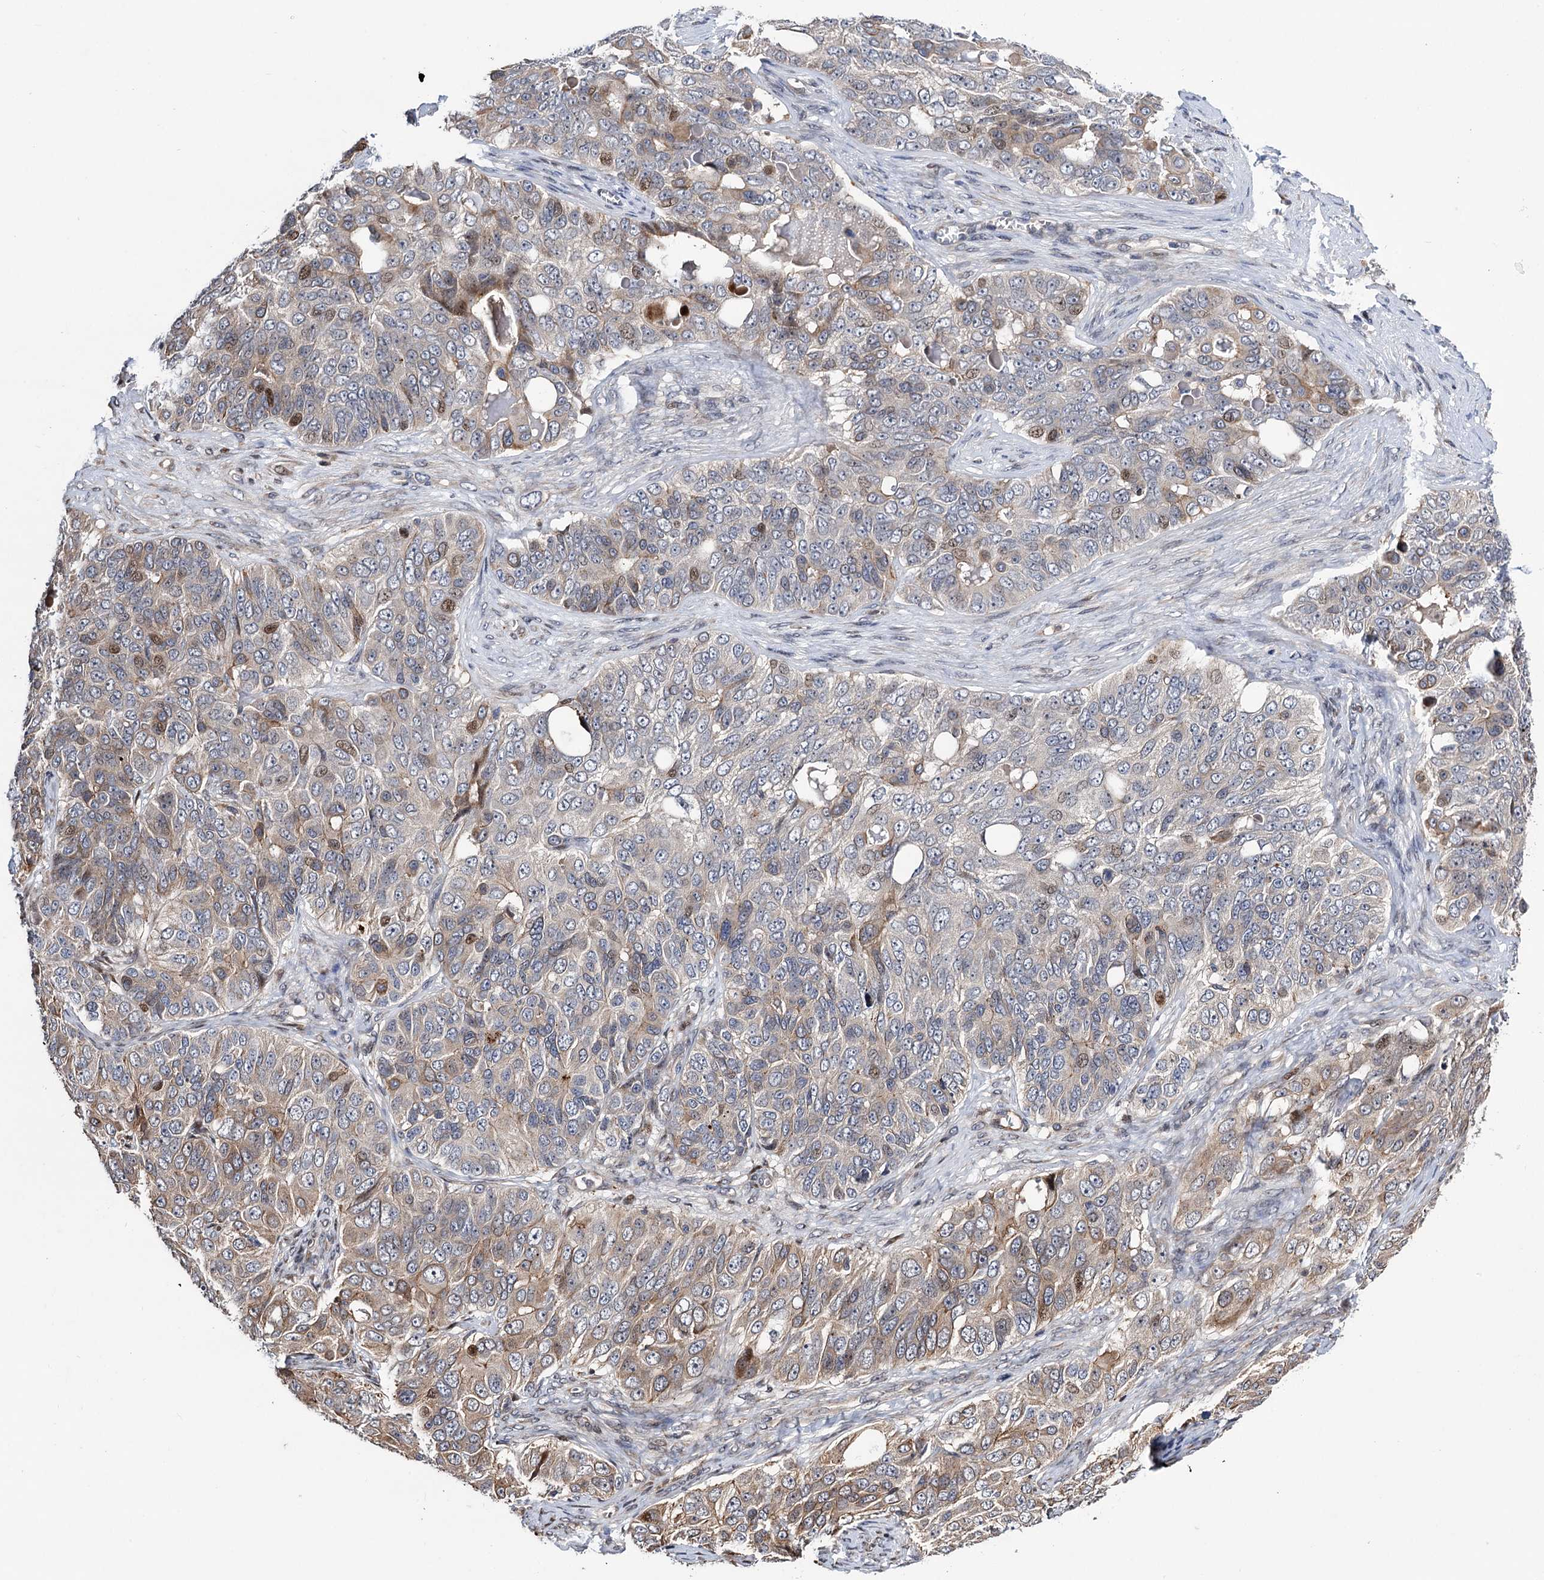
{"staining": {"intensity": "moderate", "quantity": "<25%", "location": "cytoplasmic/membranous,nuclear"}, "tissue": "ovarian cancer", "cell_type": "Tumor cells", "image_type": "cancer", "snomed": [{"axis": "morphology", "description": "Carcinoma, endometroid"}, {"axis": "topography", "description": "Ovary"}], "caption": "High-magnification brightfield microscopy of ovarian cancer stained with DAB (3,3'-diaminobenzidine) (brown) and counterstained with hematoxylin (blue). tumor cells exhibit moderate cytoplasmic/membranous and nuclear expression is present in about<25% of cells. The staining was performed using DAB (3,3'-diaminobenzidine) to visualize the protein expression in brown, while the nuclei were stained in blue with hematoxylin (Magnification: 20x).", "gene": "UBR1", "patient": {"sex": "female", "age": 51}}